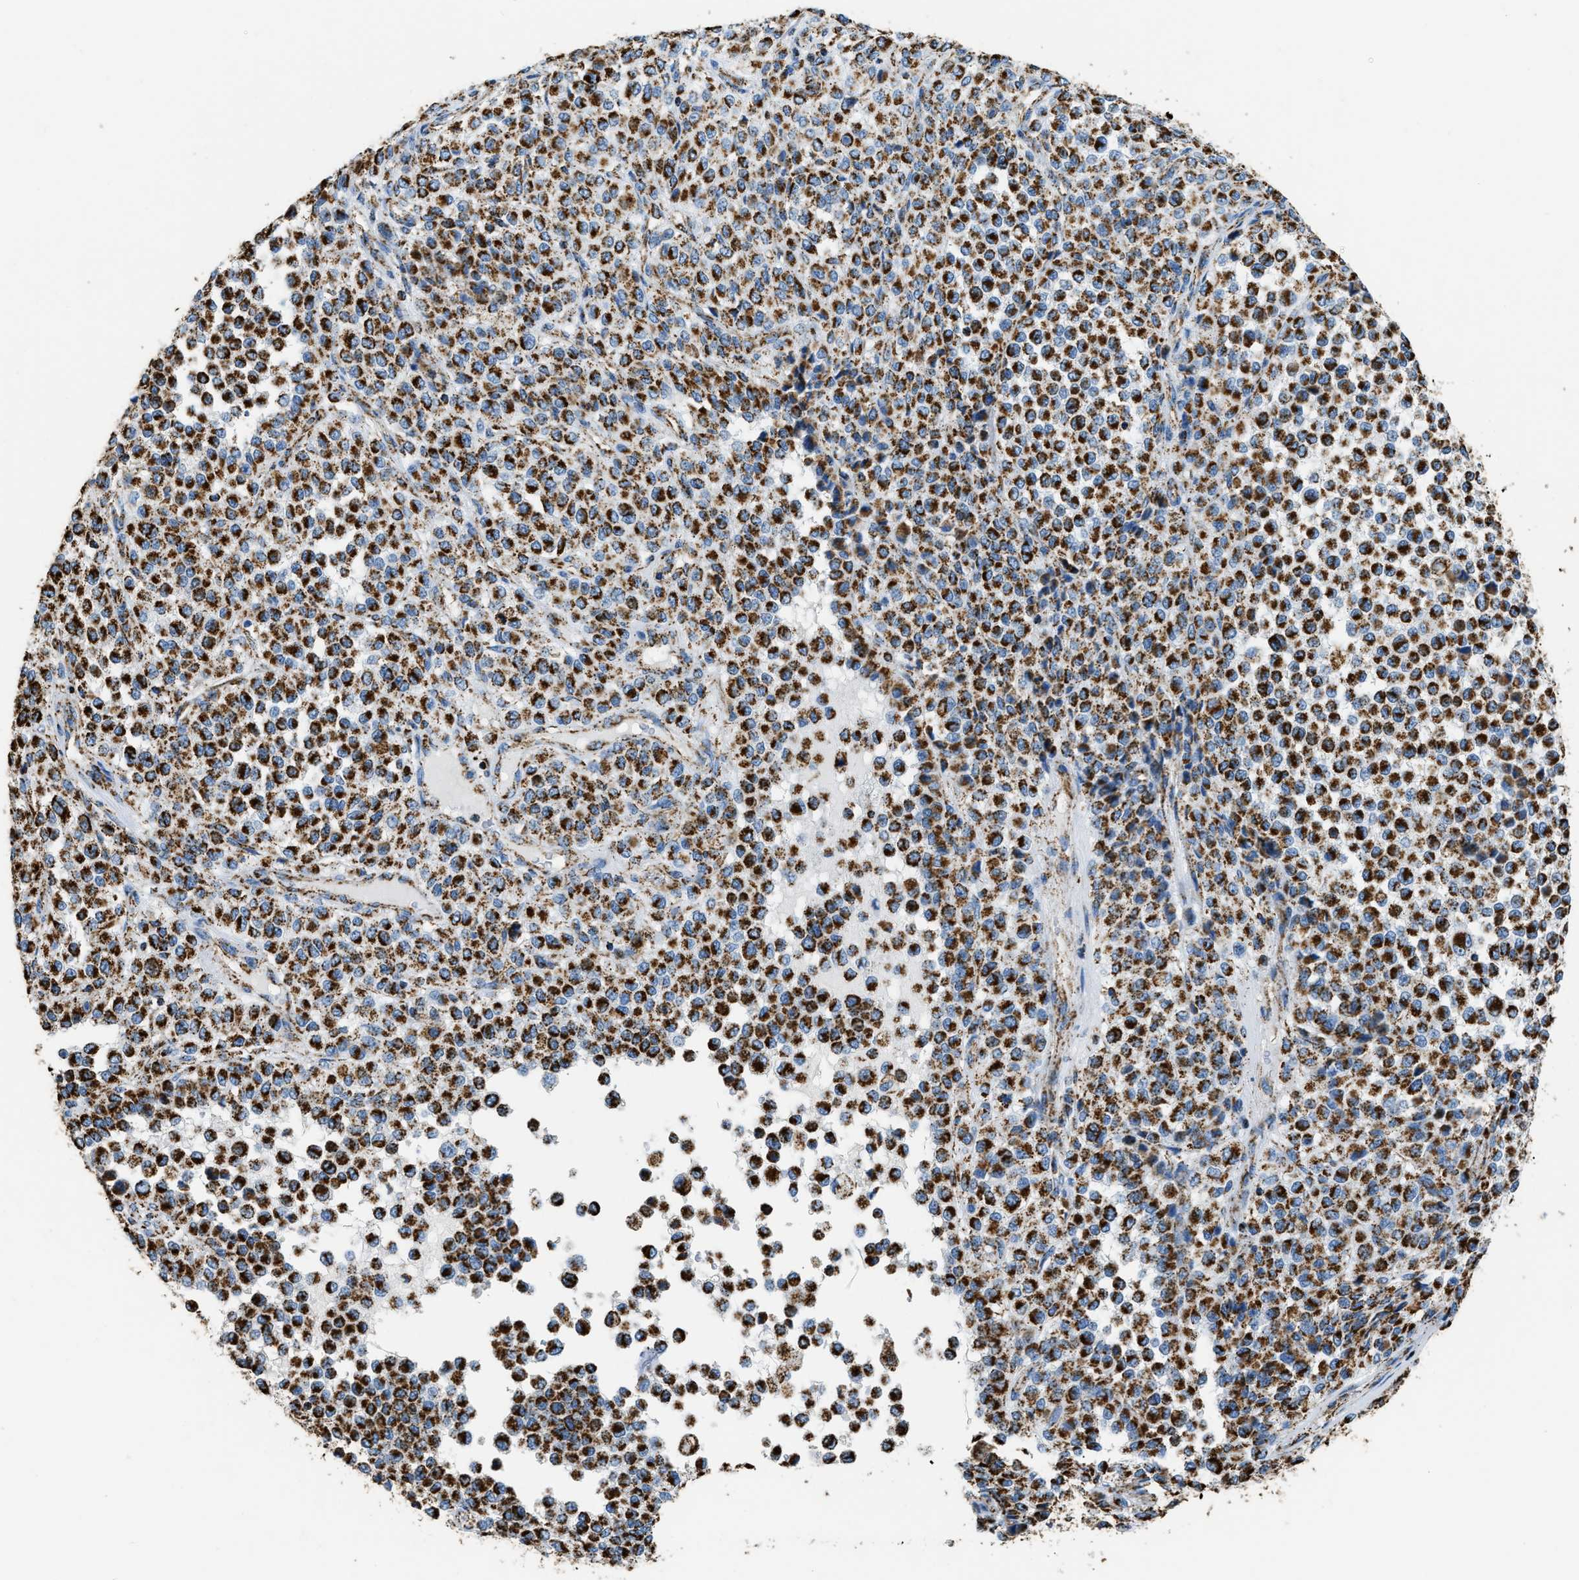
{"staining": {"intensity": "strong", "quantity": ">75%", "location": "cytoplasmic/membranous"}, "tissue": "melanoma", "cell_type": "Tumor cells", "image_type": "cancer", "snomed": [{"axis": "morphology", "description": "Malignant melanoma, Metastatic site"}, {"axis": "topography", "description": "Pancreas"}], "caption": "Human melanoma stained for a protein (brown) exhibits strong cytoplasmic/membranous positive staining in approximately >75% of tumor cells.", "gene": "IRX6", "patient": {"sex": "female", "age": 30}}